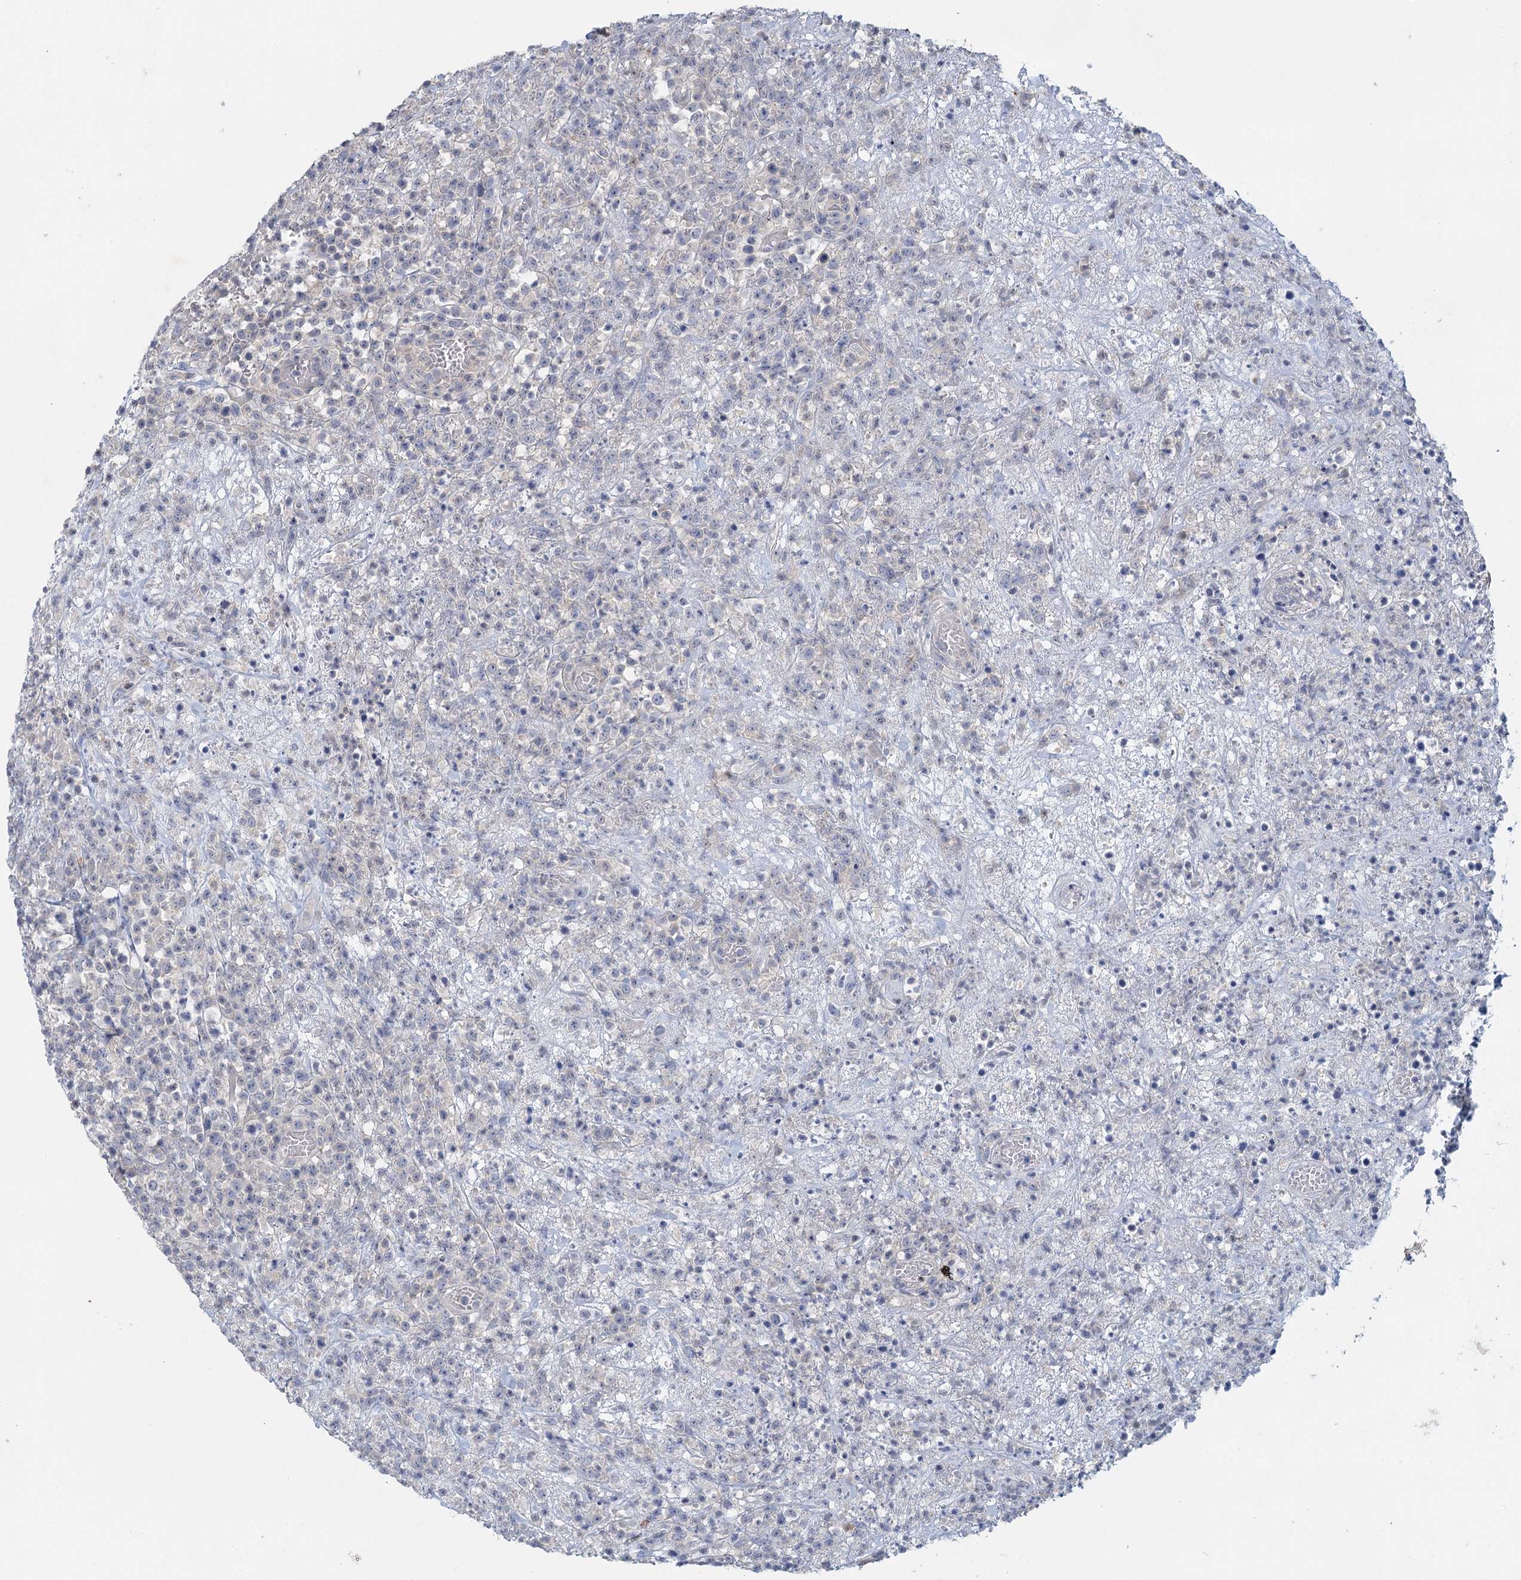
{"staining": {"intensity": "negative", "quantity": "none", "location": "none"}, "tissue": "lymphoma", "cell_type": "Tumor cells", "image_type": "cancer", "snomed": [{"axis": "morphology", "description": "Malignant lymphoma, non-Hodgkin's type, High grade"}, {"axis": "topography", "description": "Colon"}], "caption": "Immunohistochemistry histopathology image of neoplastic tissue: malignant lymphoma, non-Hodgkin's type (high-grade) stained with DAB displays no significant protein positivity in tumor cells.", "gene": "MYO7B", "patient": {"sex": "female", "age": 53}}